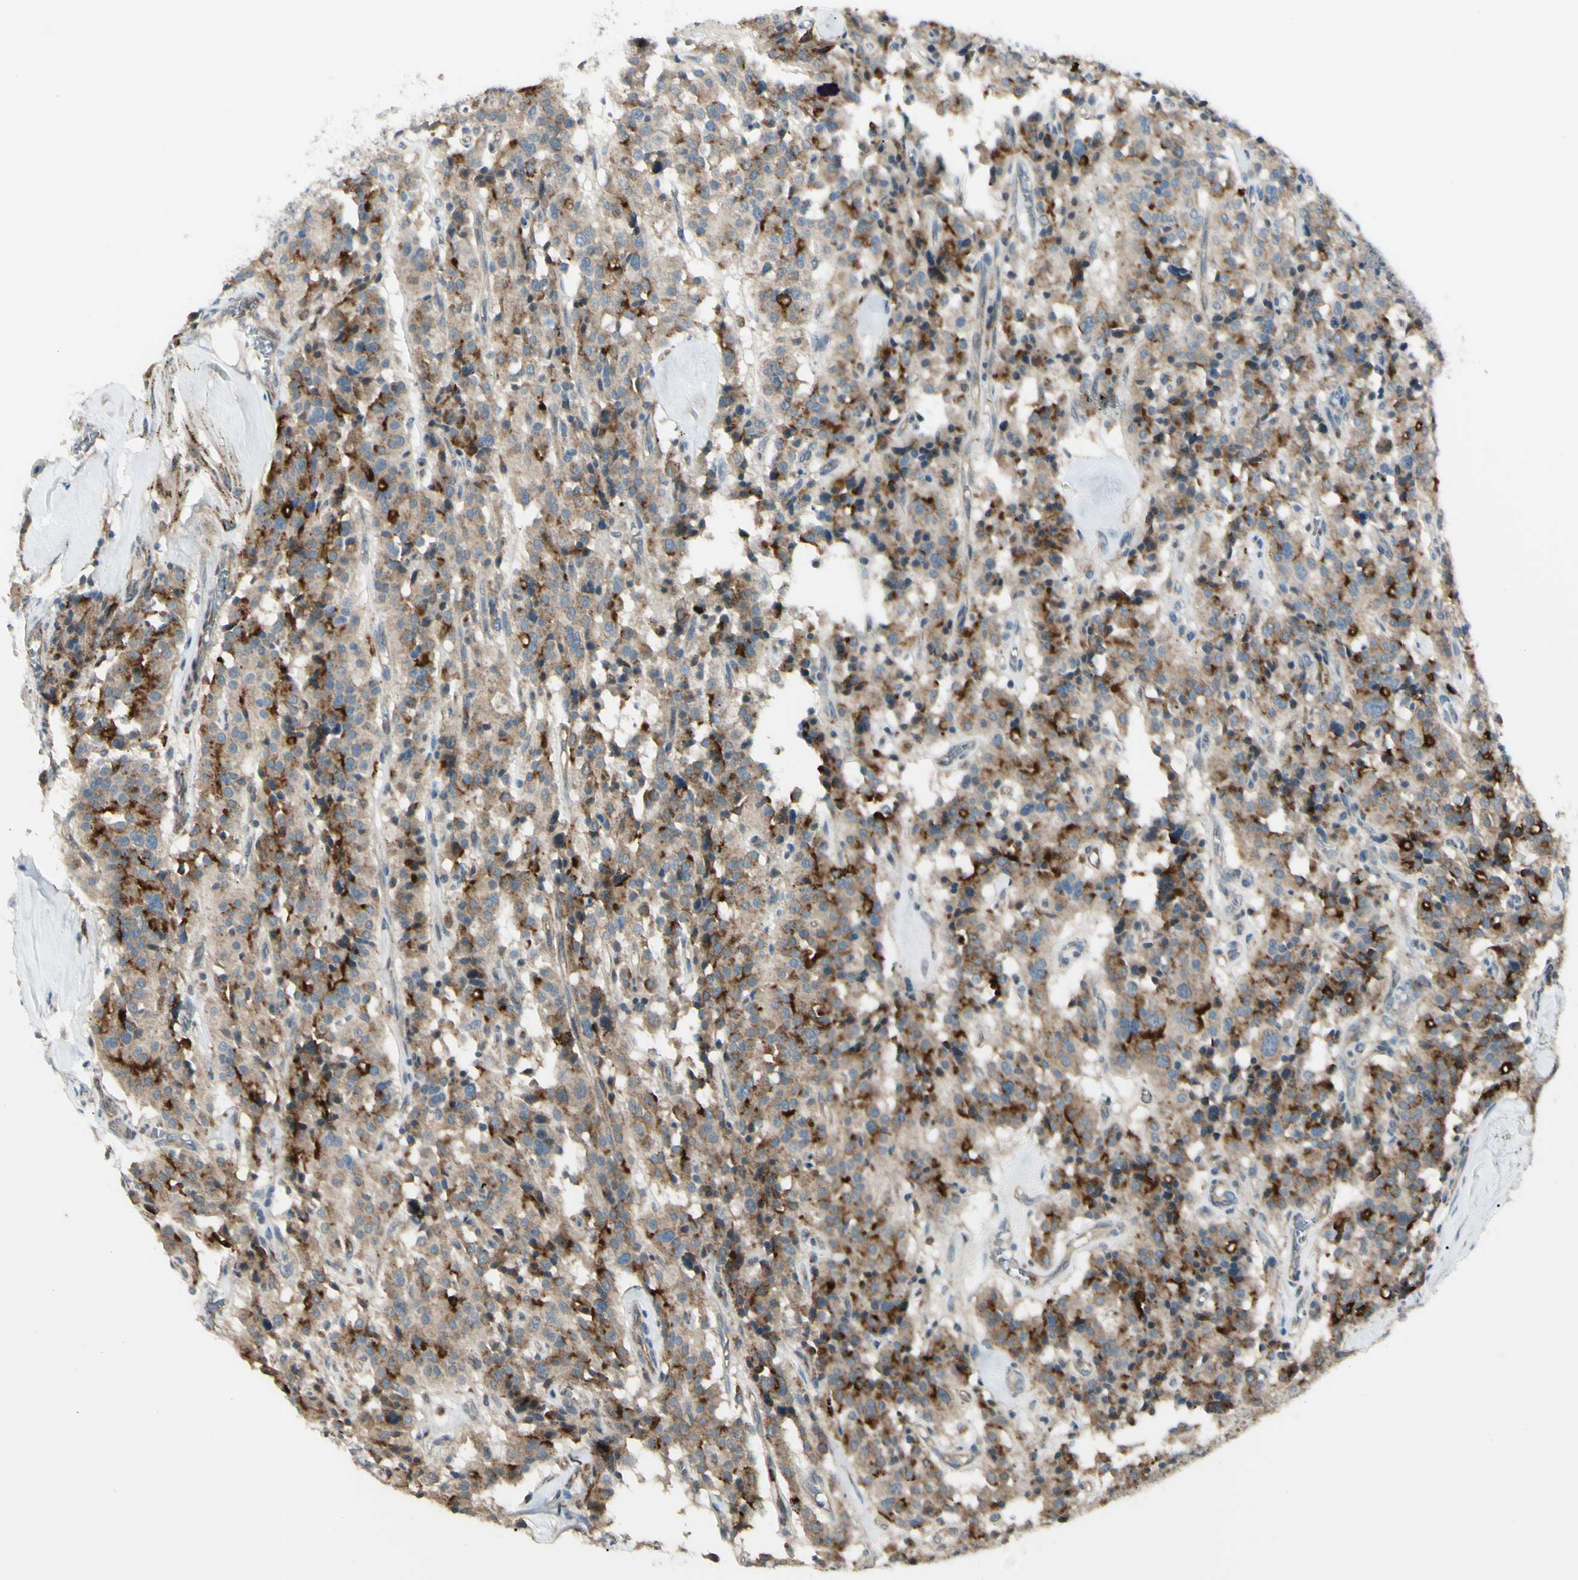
{"staining": {"intensity": "moderate", "quantity": ">75%", "location": "cytoplasmic/membranous"}, "tissue": "carcinoid", "cell_type": "Tumor cells", "image_type": "cancer", "snomed": [{"axis": "morphology", "description": "Carcinoid, malignant, NOS"}, {"axis": "topography", "description": "Lung"}], "caption": "Carcinoid was stained to show a protein in brown. There is medium levels of moderate cytoplasmic/membranous positivity in approximately >75% of tumor cells.", "gene": "LMTK2", "patient": {"sex": "male", "age": 30}}